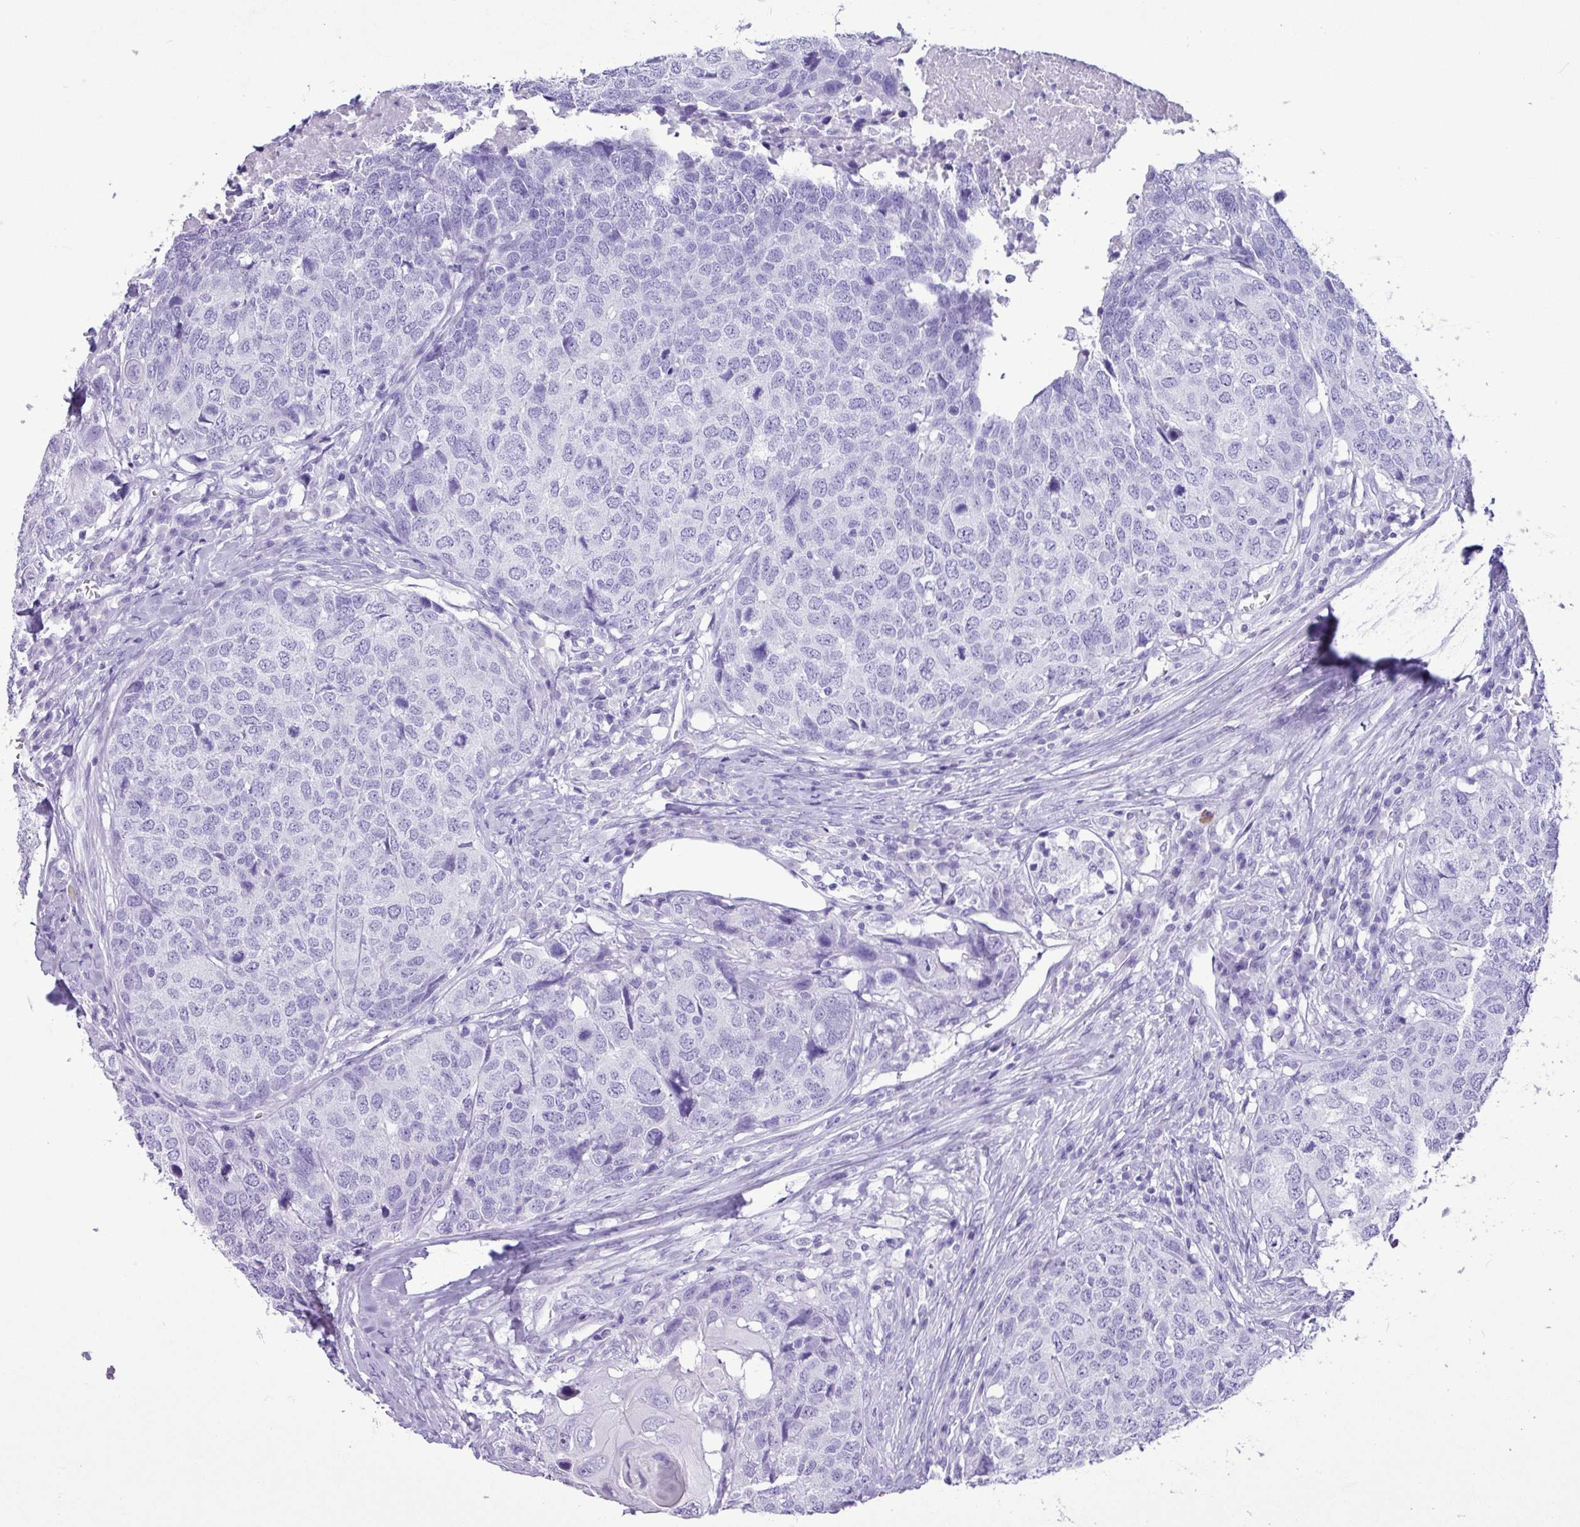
{"staining": {"intensity": "negative", "quantity": "none", "location": "none"}, "tissue": "head and neck cancer", "cell_type": "Tumor cells", "image_type": "cancer", "snomed": [{"axis": "morphology", "description": "Squamous cell carcinoma, NOS"}, {"axis": "topography", "description": "Head-Neck"}], "caption": "This is a photomicrograph of immunohistochemistry (IHC) staining of head and neck cancer, which shows no staining in tumor cells. (Stains: DAB immunohistochemistry (IHC) with hematoxylin counter stain, Microscopy: brightfield microscopy at high magnification).", "gene": "CKMT2", "patient": {"sex": "male", "age": 66}}